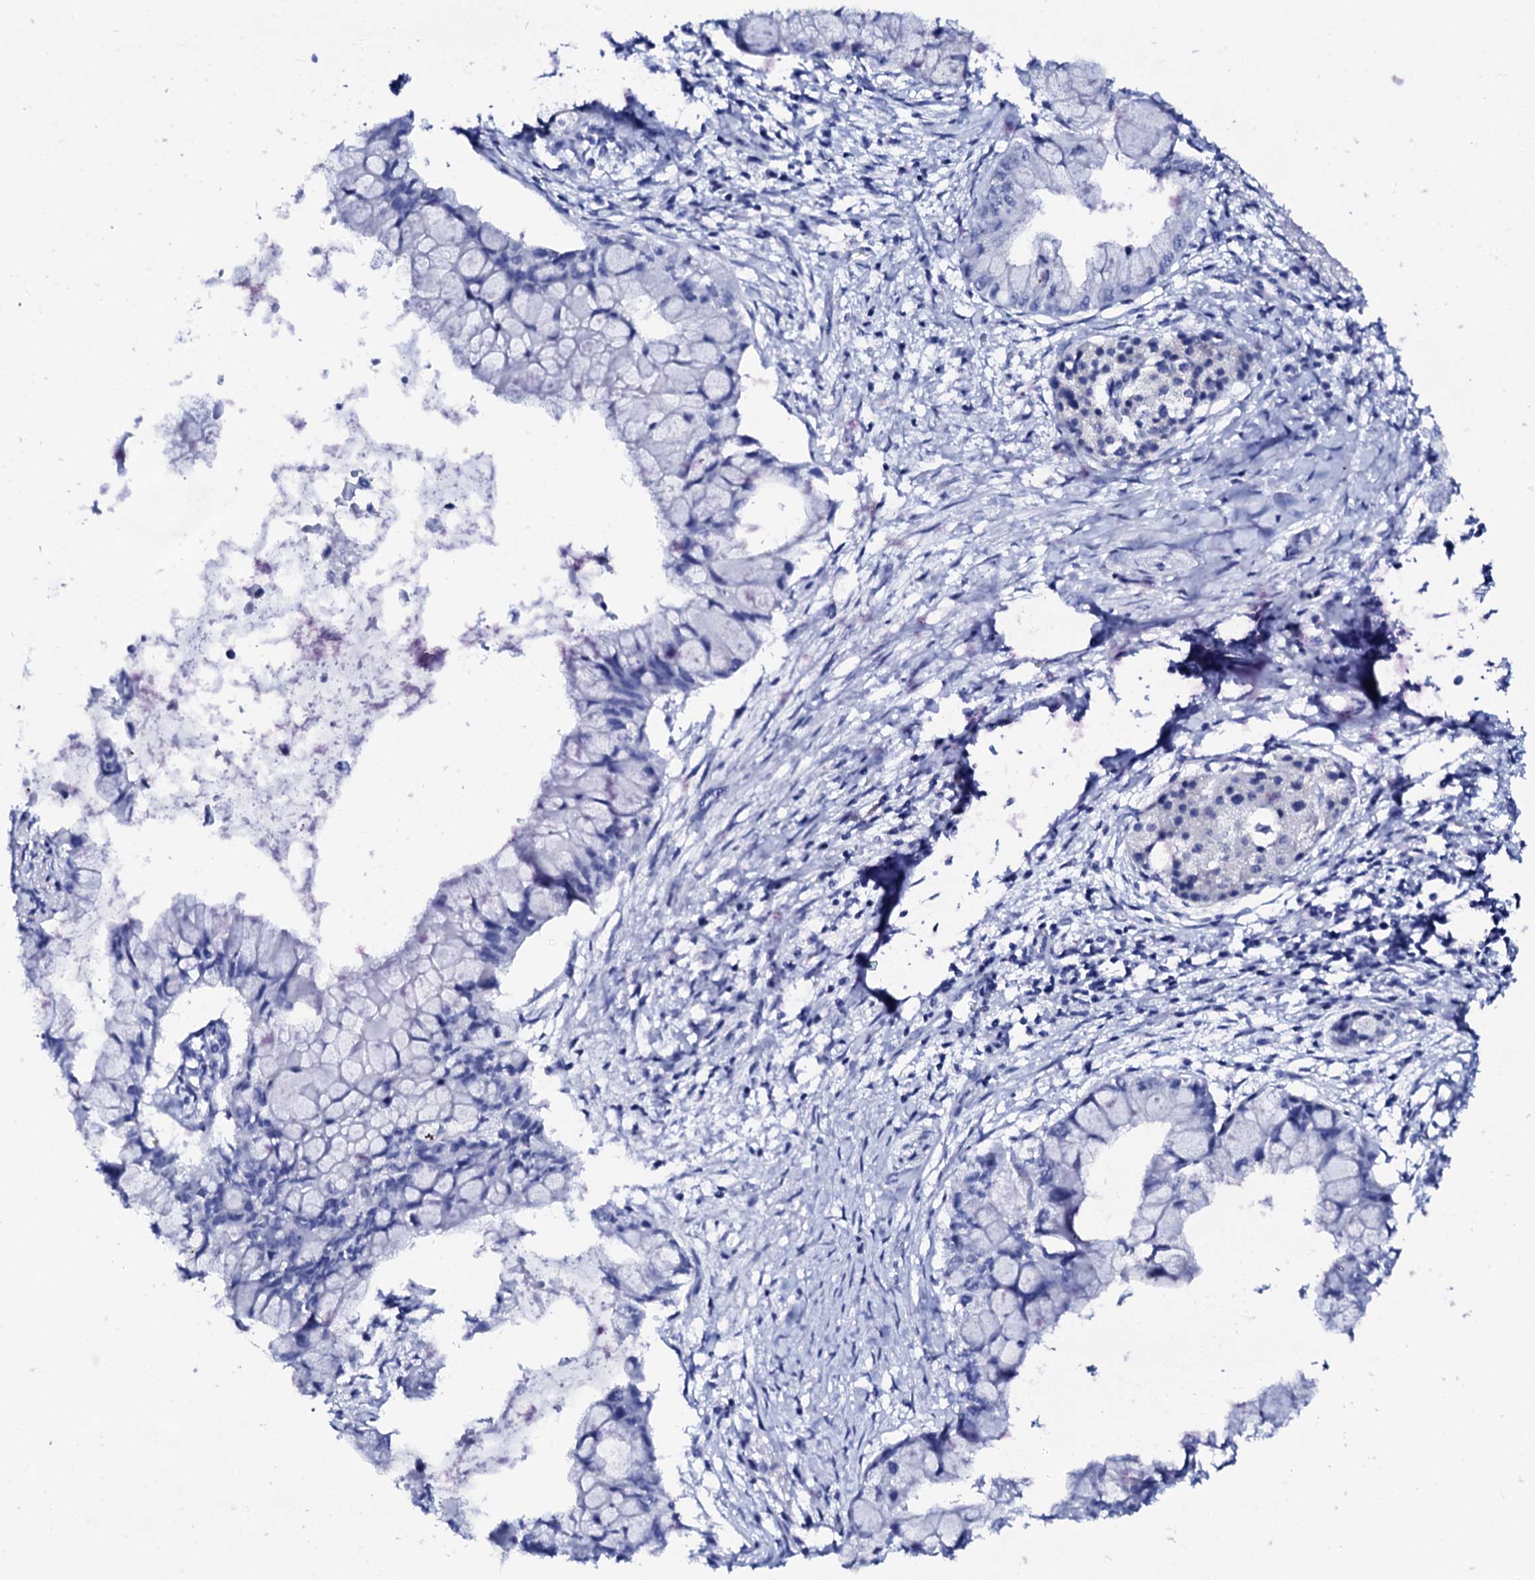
{"staining": {"intensity": "negative", "quantity": "none", "location": "none"}, "tissue": "pancreatic cancer", "cell_type": "Tumor cells", "image_type": "cancer", "snomed": [{"axis": "morphology", "description": "Adenocarcinoma, NOS"}, {"axis": "topography", "description": "Pancreas"}], "caption": "Immunohistochemistry (IHC) of pancreatic cancer shows no expression in tumor cells.", "gene": "FBXL16", "patient": {"sex": "male", "age": 48}}